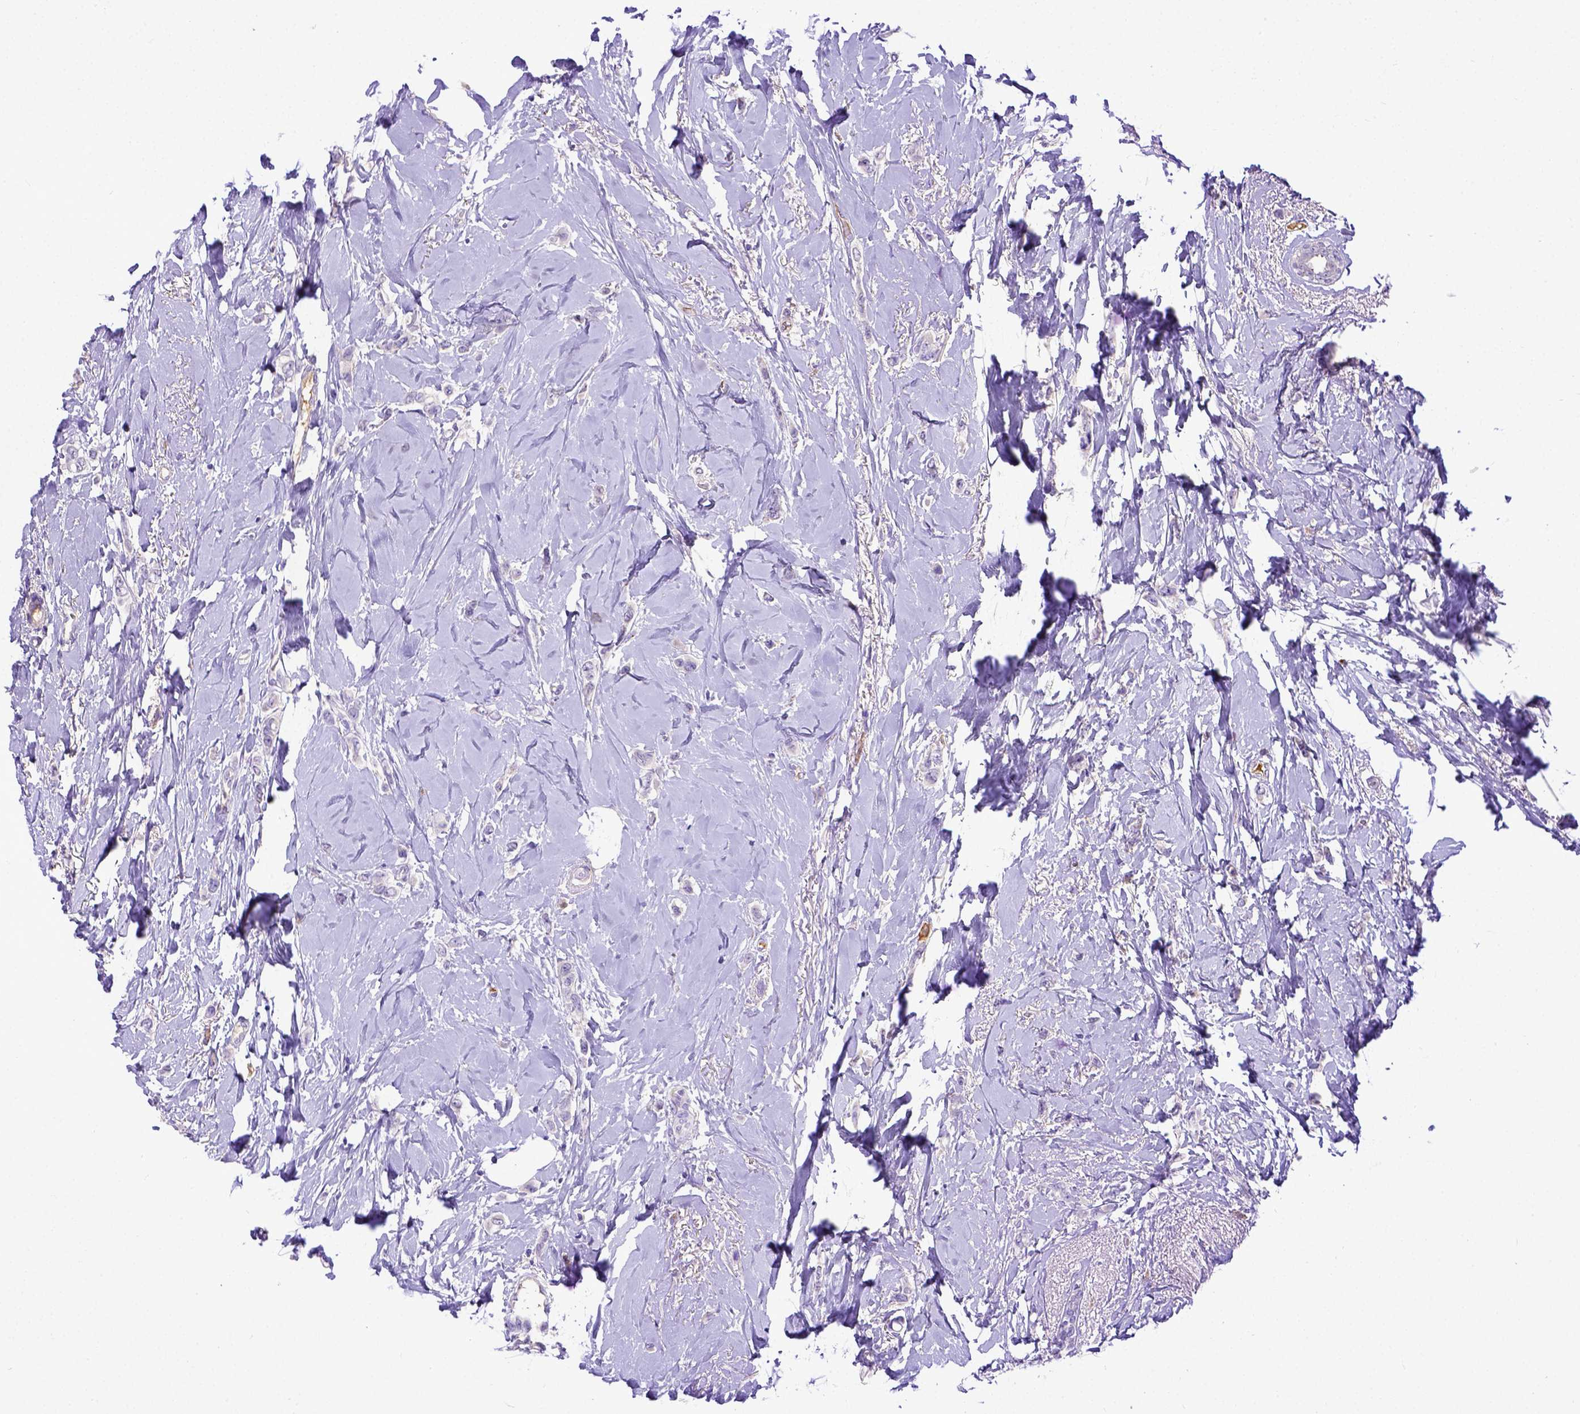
{"staining": {"intensity": "negative", "quantity": "none", "location": "none"}, "tissue": "breast cancer", "cell_type": "Tumor cells", "image_type": "cancer", "snomed": [{"axis": "morphology", "description": "Lobular carcinoma"}, {"axis": "topography", "description": "Breast"}], "caption": "The IHC histopathology image has no significant expression in tumor cells of breast lobular carcinoma tissue.", "gene": "CFAP300", "patient": {"sex": "female", "age": 66}}